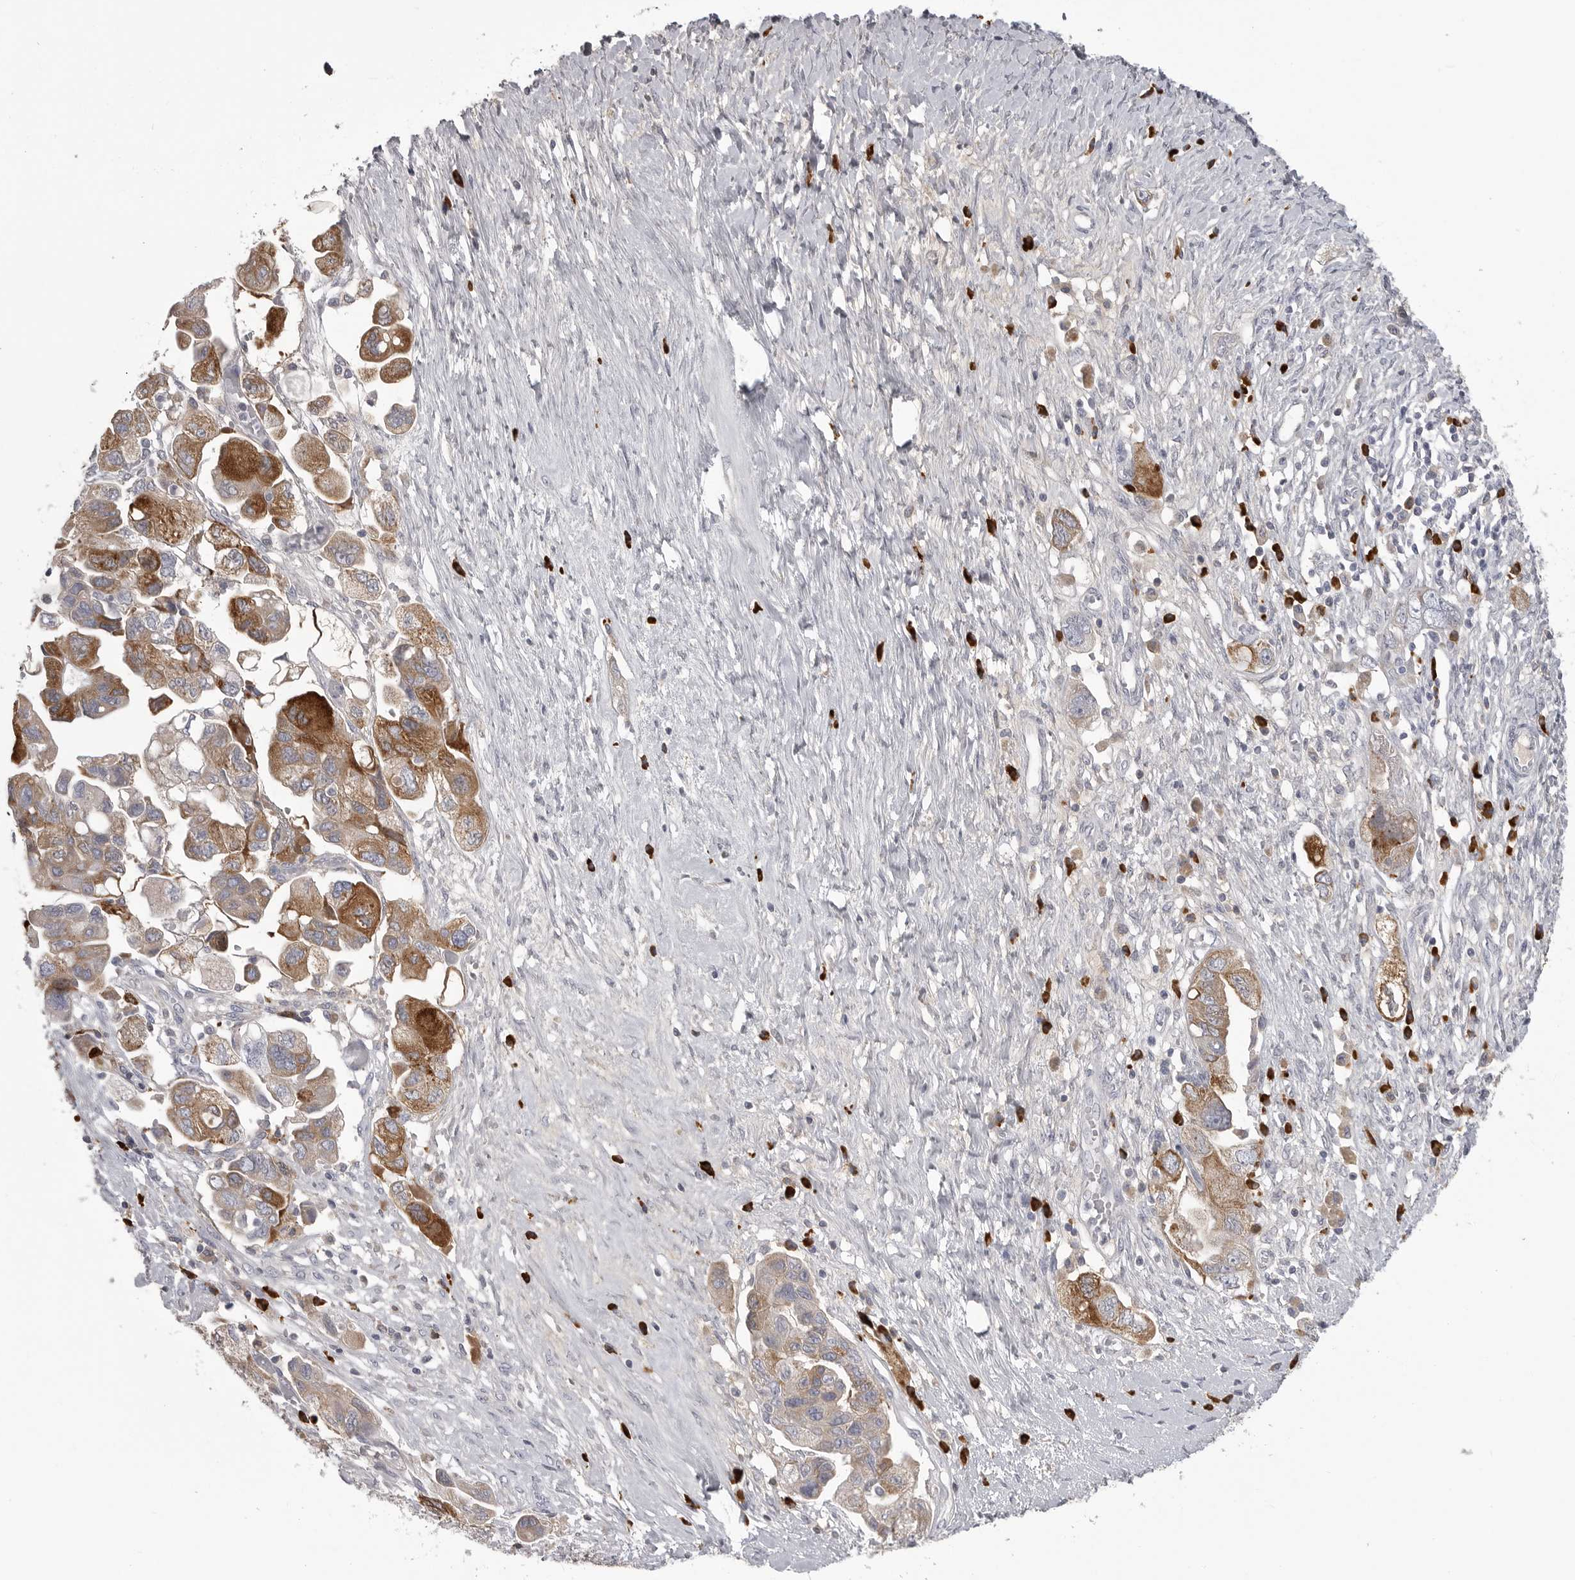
{"staining": {"intensity": "moderate", "quantity": ">75%", "location": "cytoplasmic/membranous"}, "tissue": "ovarian cancer", "cell_type": "Tumor cells", "image_type": "cancer", "snomed": [{"axis": "morphology", "description": "Carcinoma, NOS"}, {"axis": "morphology", "description": "Cystadenocarcinoma, serous, NOS"}, {"axis": "topography", "description": "Ovary"}], "caption": "Protein staining of ovarian carcinoma tissue demonstrates moderate cytoplasmic/membranous positivity in approximately >75% of tumor cells.", "gene": "FKBP2", "patient": {"sex": "female", "age": 69}}